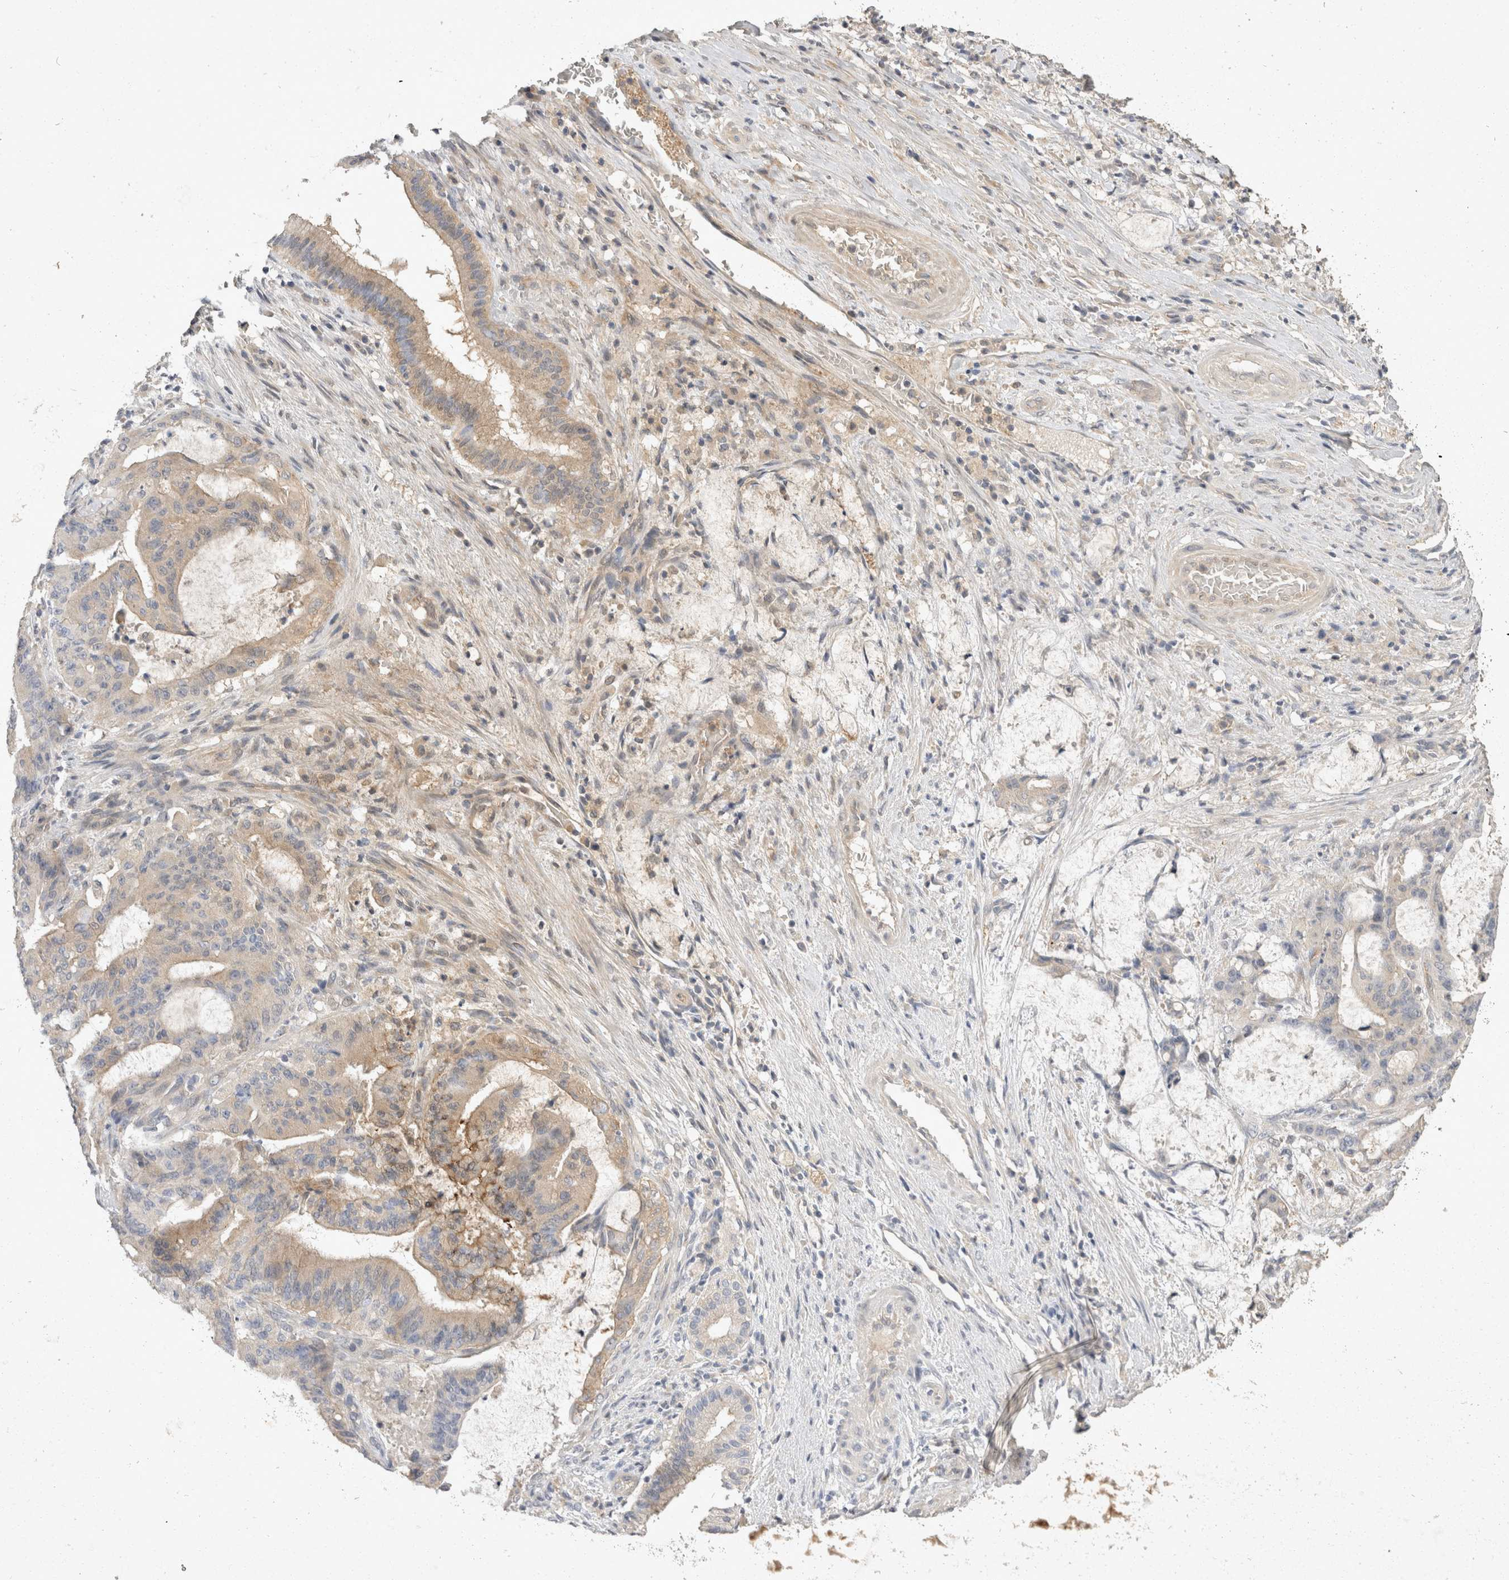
{"staining": {"intensity": "weak", "quantity": "25%-75%", "location": "cytoplasmic/membranous"}, "tissue": "liver cancer", "cell_type": "Tumor cells", "image_type": "cancer", "snomed": [{"axis": "morphology", "description": "Normal tissue, NOS"}, {"axis": "morphology", "description": "Cholangiocarcinoma"}, {"axis": "topography", "description": "Liver"}, {"axis": "topography", "description": "Peripheral nerve tissue"}], "caption": "IHC (DAB (3,3'-diaminobenzidine)) staining of human cholangiocarcinoma (liver) displays weak cytoplasmic/membranous protein staining in approximately 25%-75% of tumor cells.", "gene": "TOM1L2", "patient": {"sex": "female", "age": 73}}